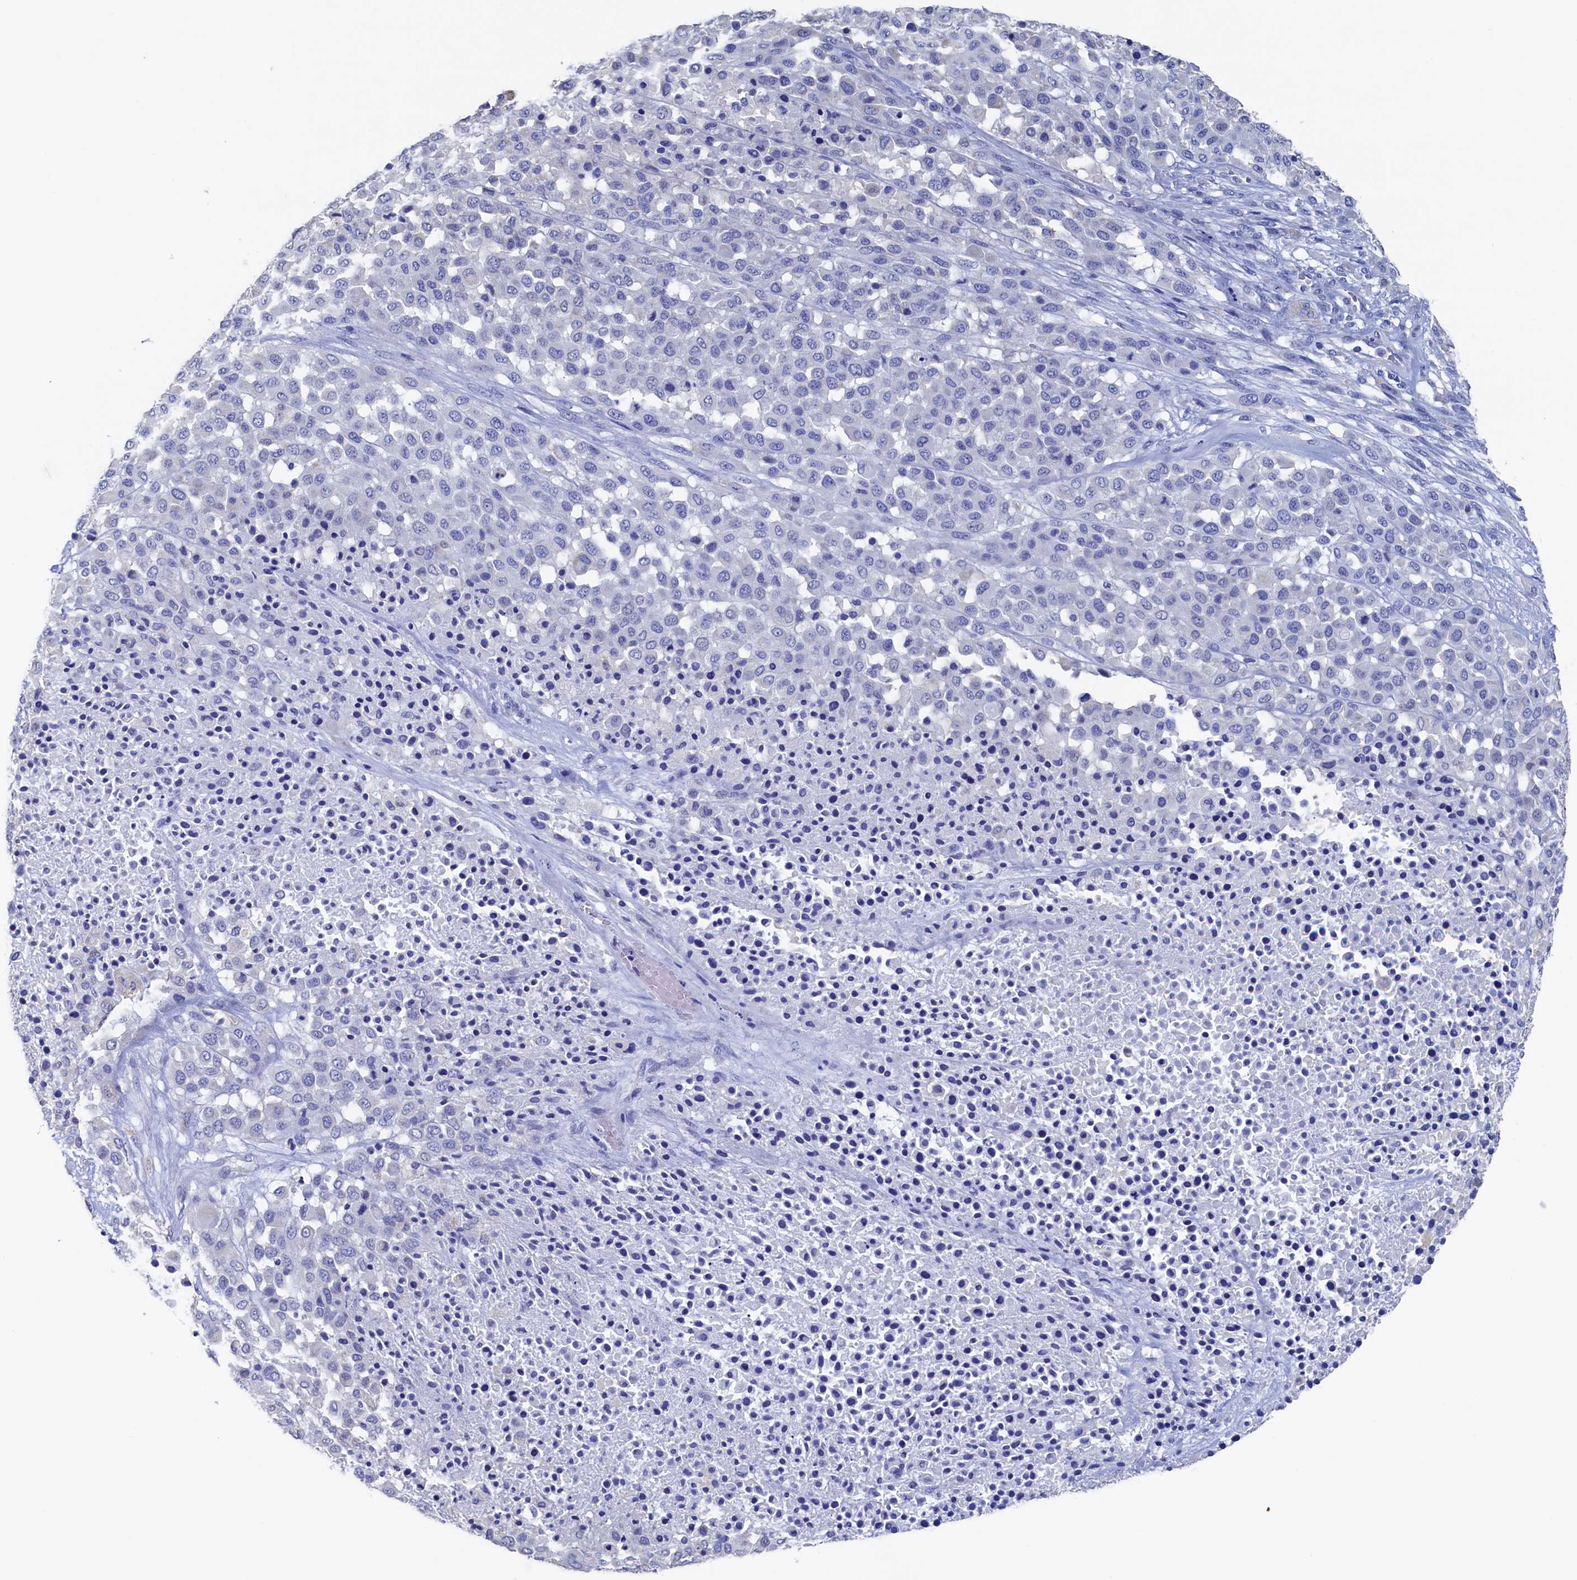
{"staining": {"intensity": "negative", "quantity": "none", "location": "none"}, "tissue": "melanoma", "cell_type": "Tumor cells", "image_type": "cancer", "snomed": [{"axis": "morphology", "description": "Malignant melanoma, Metastatic site"}, {"axis": "topography", "description": "Skin"}], "caption": "Tumor cells show no significant staining in malignant melanoma (metastatic site).", "gene": "C11orf54", "patient": {"sex": "female", "age": 81}}